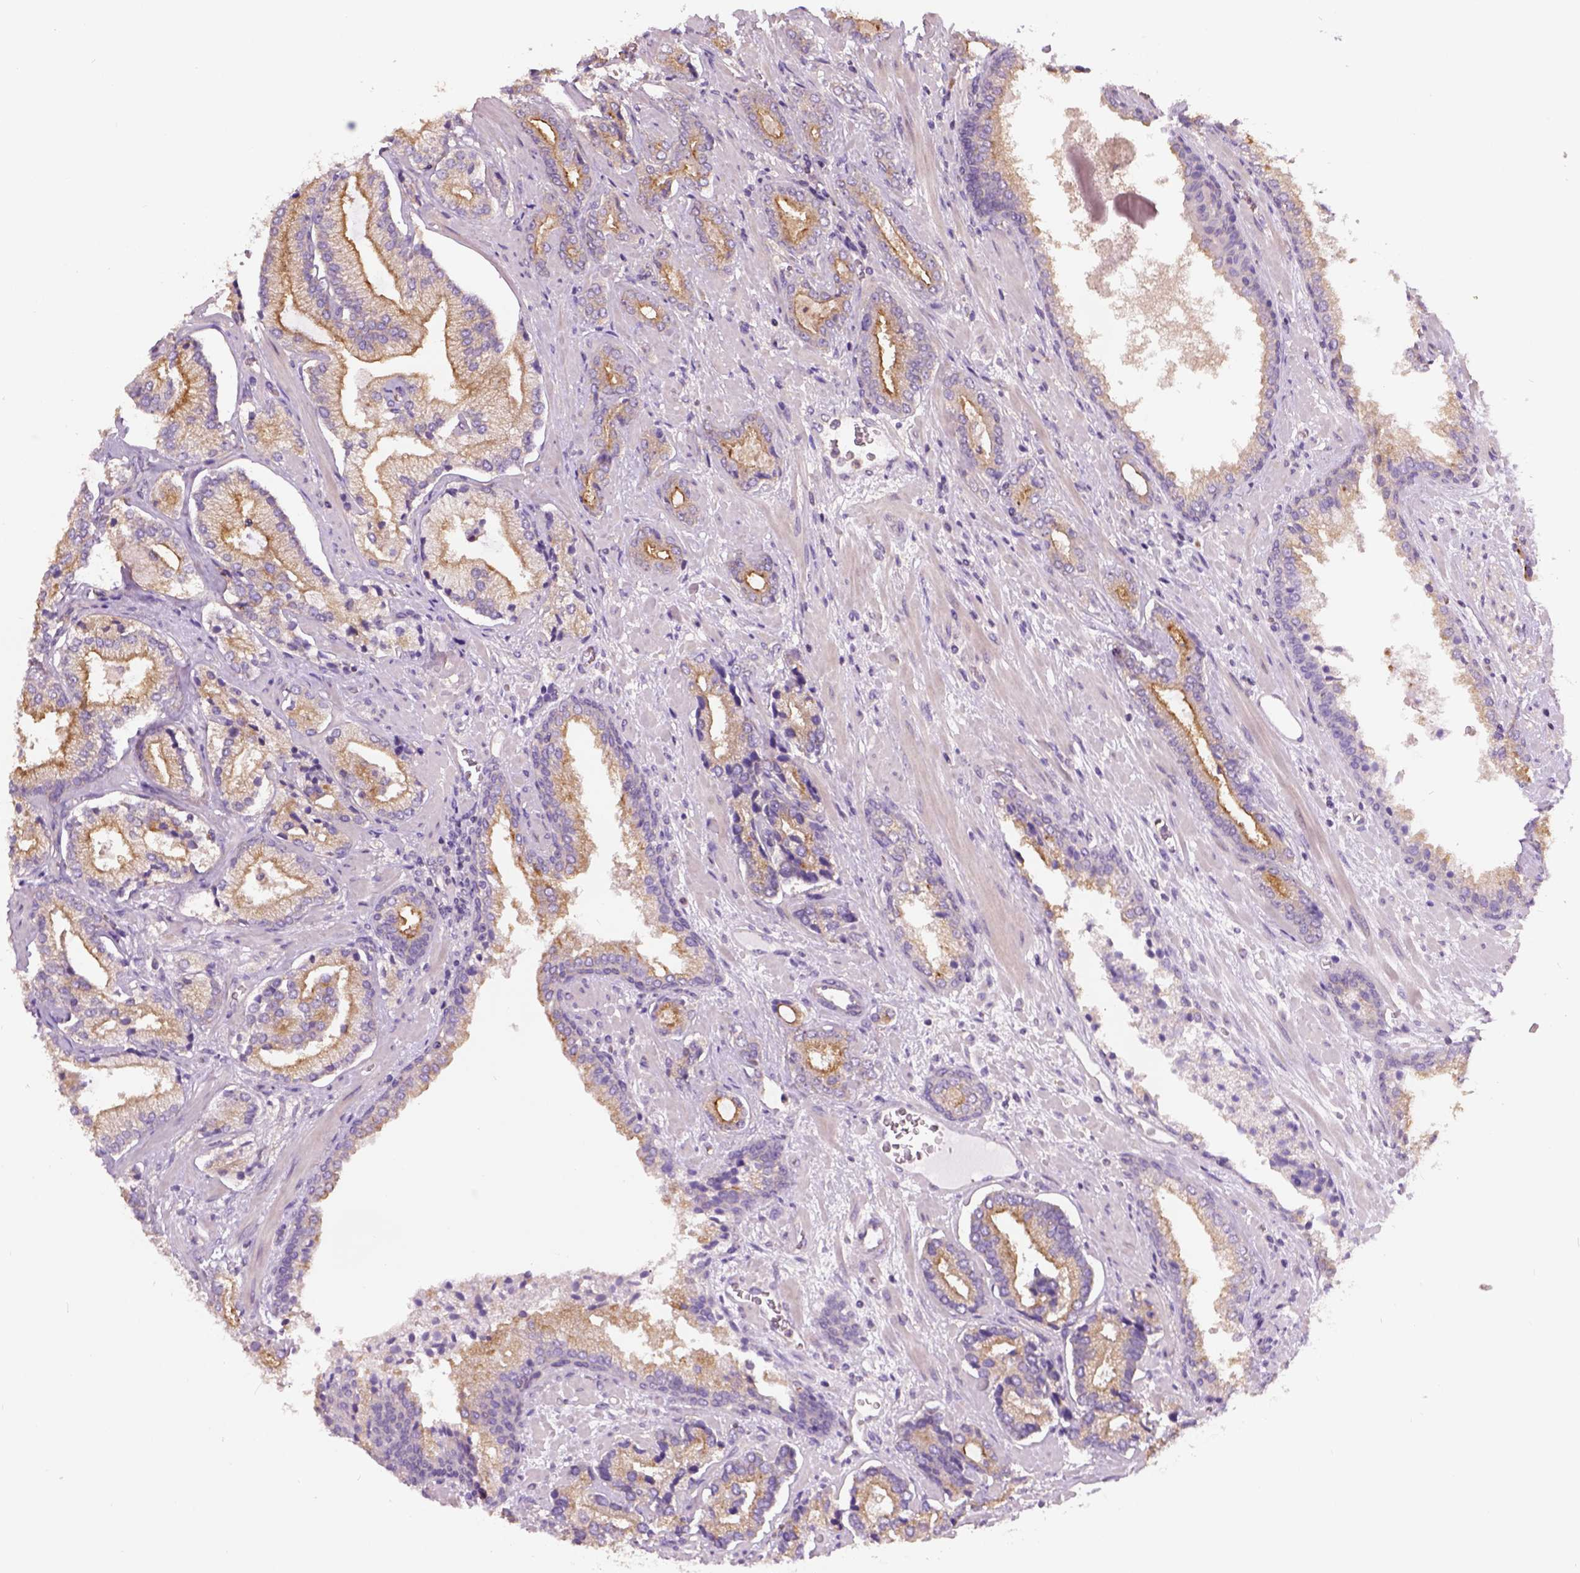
{"staining": {"intensity": "moderate", "quantity": "25%-75%", "location": "cytoplasmic/membranous"}, "tissue": "prostate cancer", "cell_type": "Tumor cells", "image_type": "cancer", "snomed": [{"axis": "morphology", "description": "Adenocarcinoma, Low grade"}, {"axis": "topography", "description": "Prostate"}], "caption": "Human prostate cancer (low-grade adenocarcinoma) stained with a brown dye exhibits moderate cytoplasmic/membranous positive staining in about 25%-75% of tumor cells.", "gene": "CRACR2A", "patient": {"sex": "male", "age": 61}}